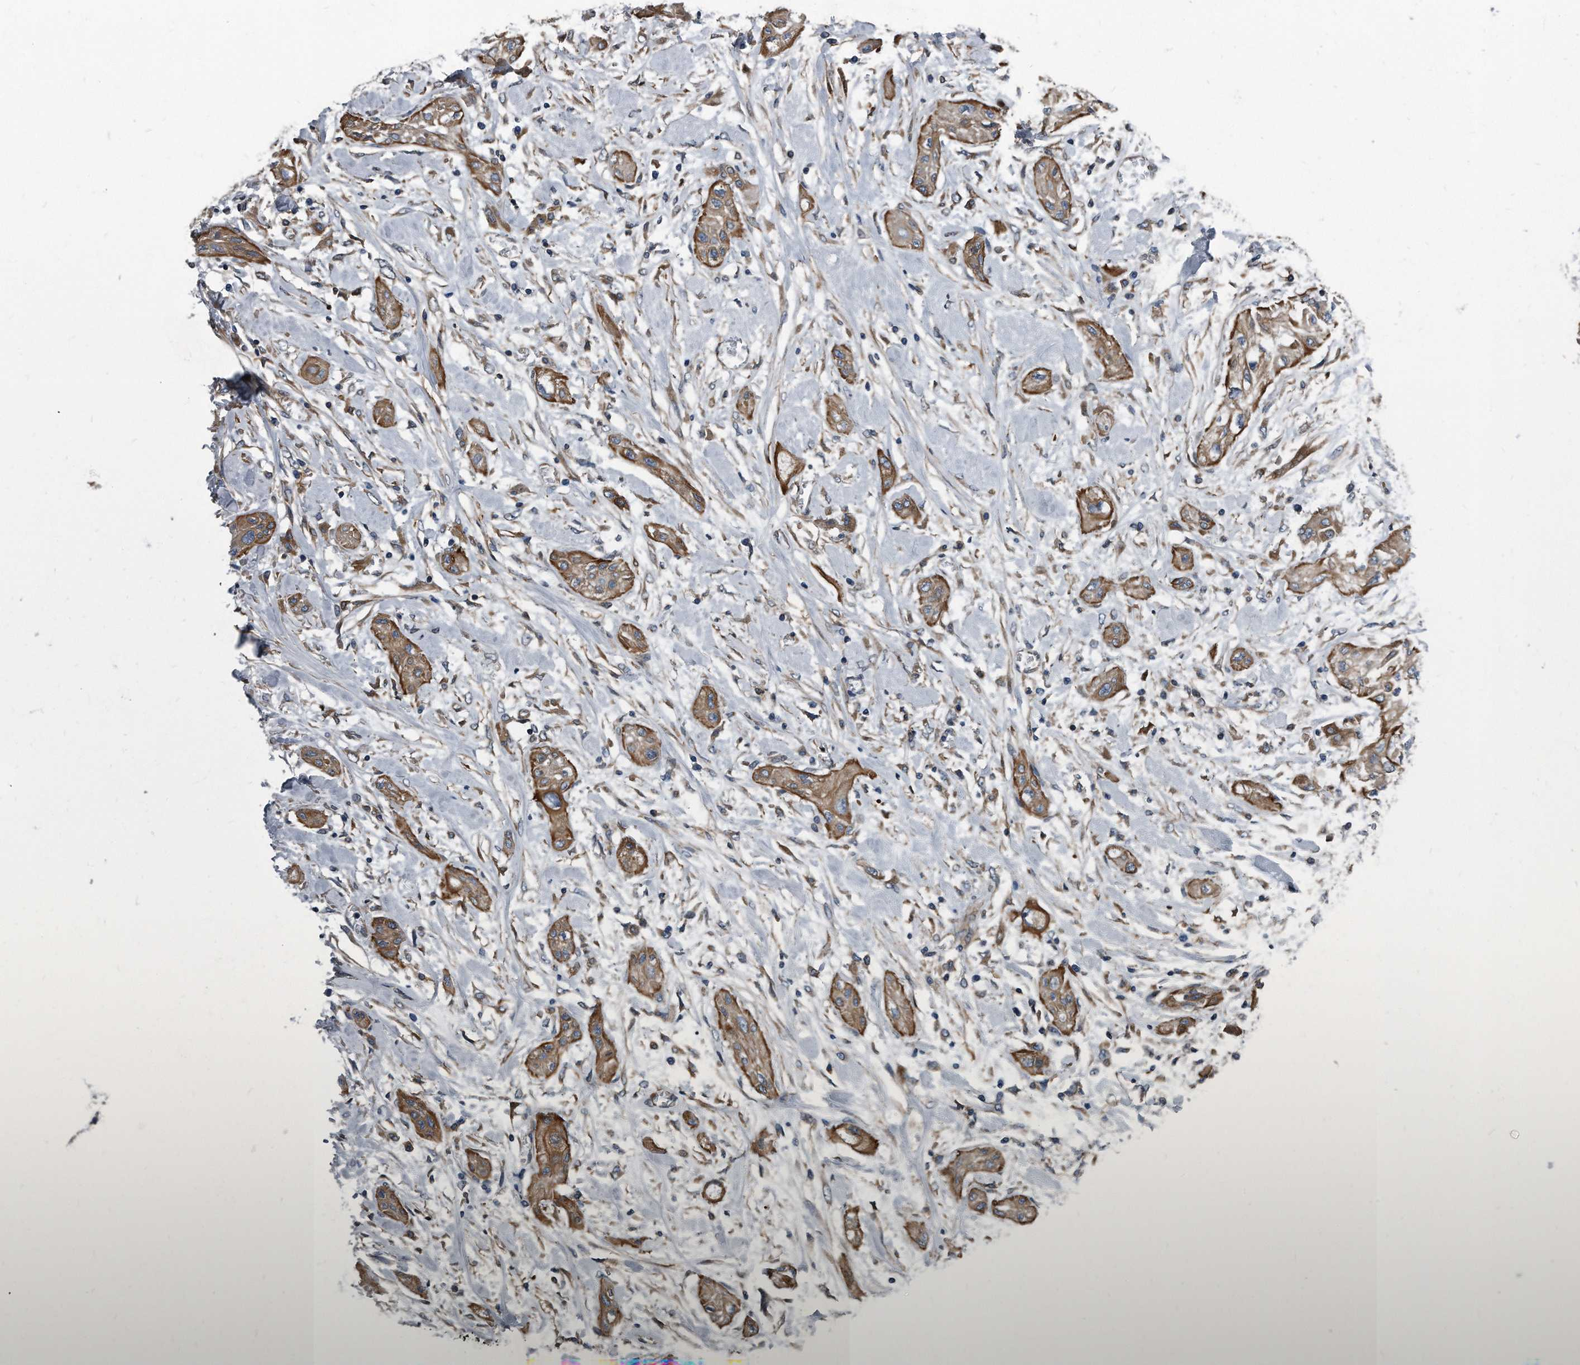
{"staining": {"intensity": "moderate", "quantity": ">75%", "location": "cytoplasmic/membranous"}, "tissue": "lung cancer", "cell_type": "Tumor cells", "image_type": "cancer", "snomed": [{"axis": "morphology", "description": "Squamous cell carcinoma, NOS"}, {"axis": "topography", "description": "Lung"}], "caption": "Lung cancer tissue shows moderate cytoplasmic/membranous staining in about >75% of tumor cells", "gene": "PLEC", "patient": {"sex": "female", "age": 47}}